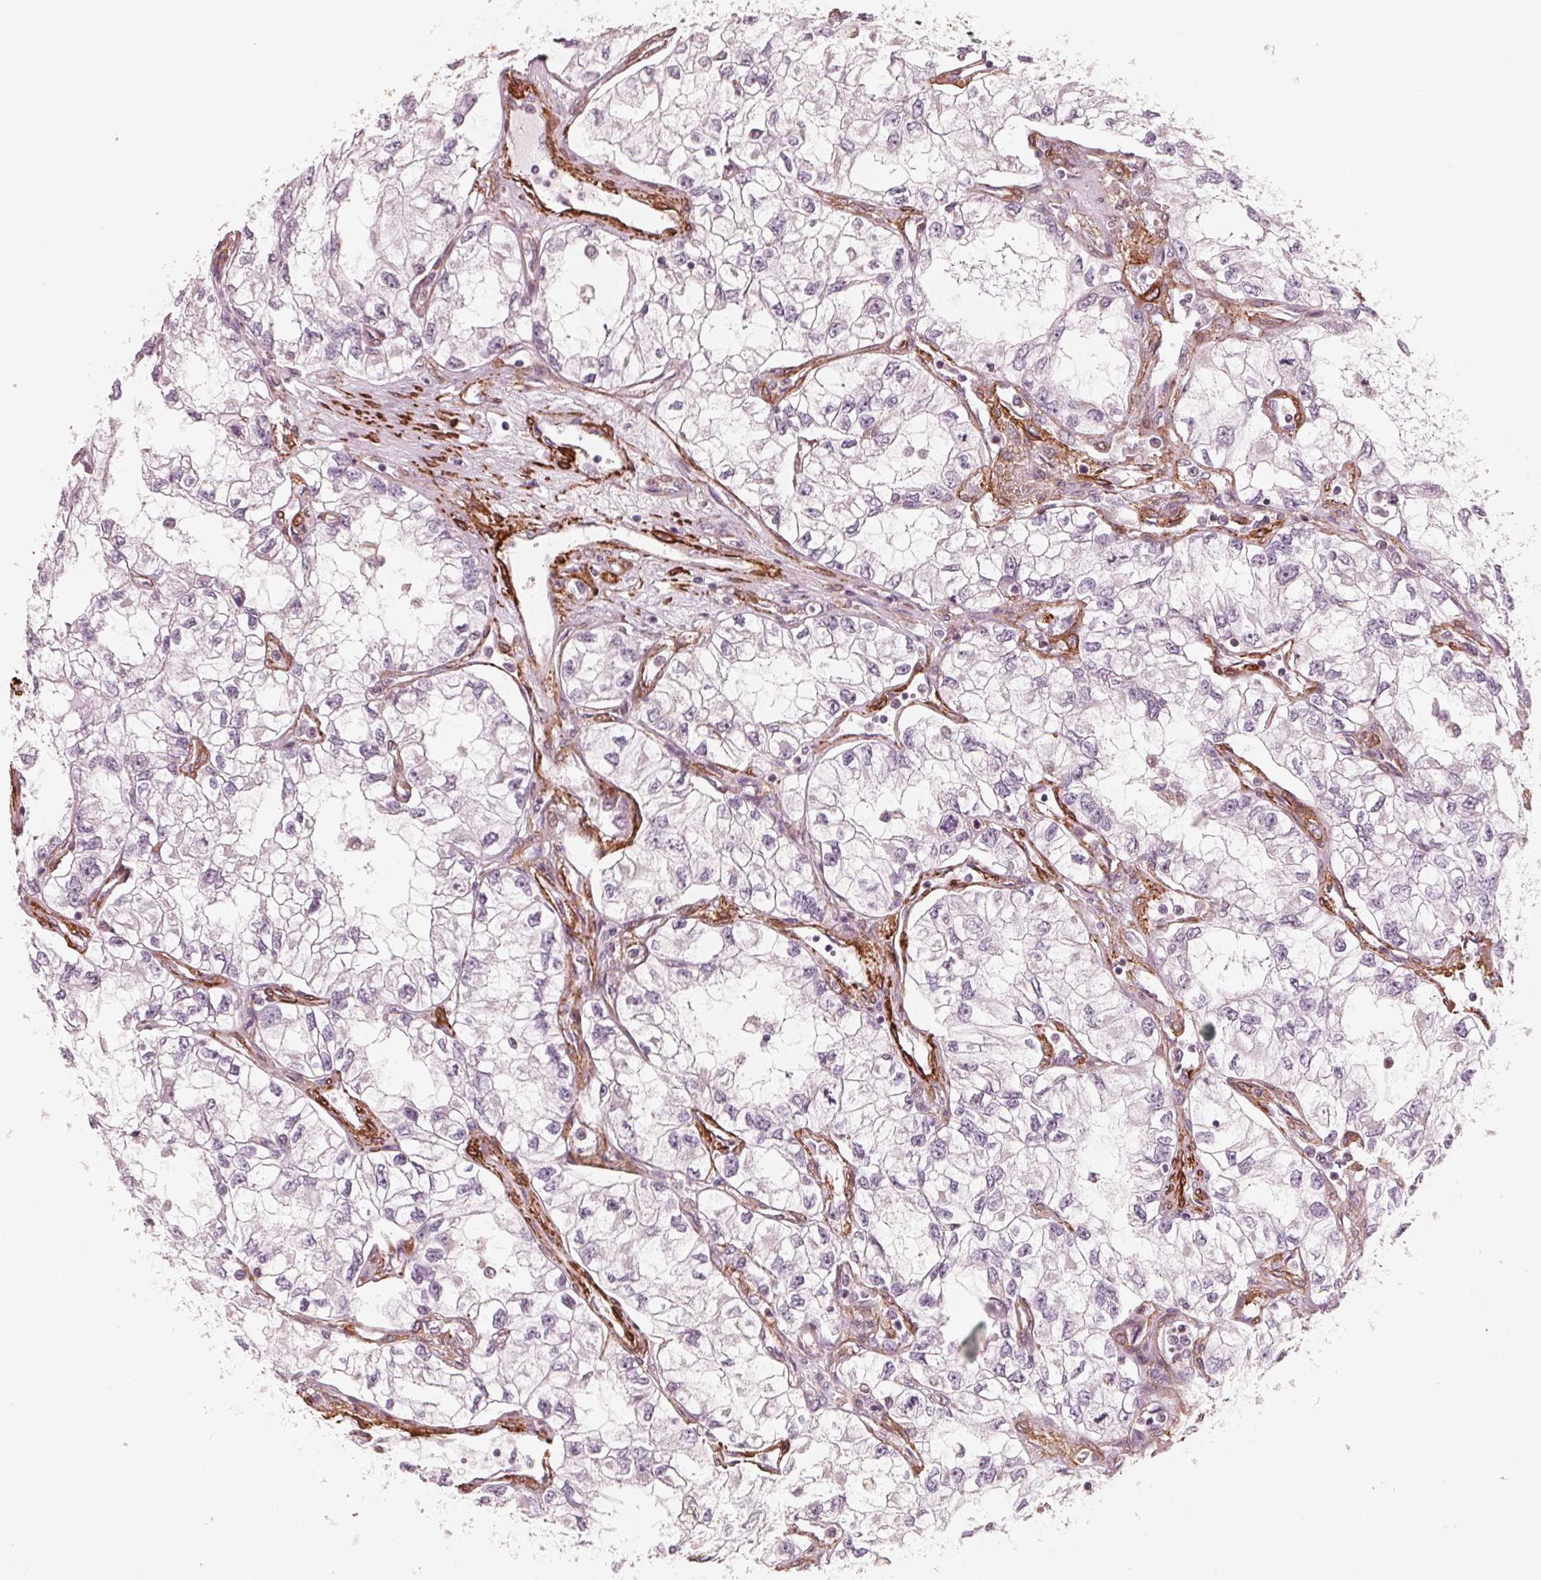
{"staining": {"intensity": "negative", "quantity": "none", "location": "none"}, "tissue": "renal cancer", "cell_type": "Tumor cells", "image_type": "cancer", "snomed": [{"axis": "morphology", "description": "Adenocarcinoma, NOS"}, {"axis": "topography", "description": "Kidney"}], "caption": "High power microscopy photomicrograph of an immunohistochemistry (IHC) photomicrograph of renal cancer (adenocarcinoma), revealing no significant staining in tumor cells.", "gene": "MIER3", "patient": {"sex": "female", "age": 59}}